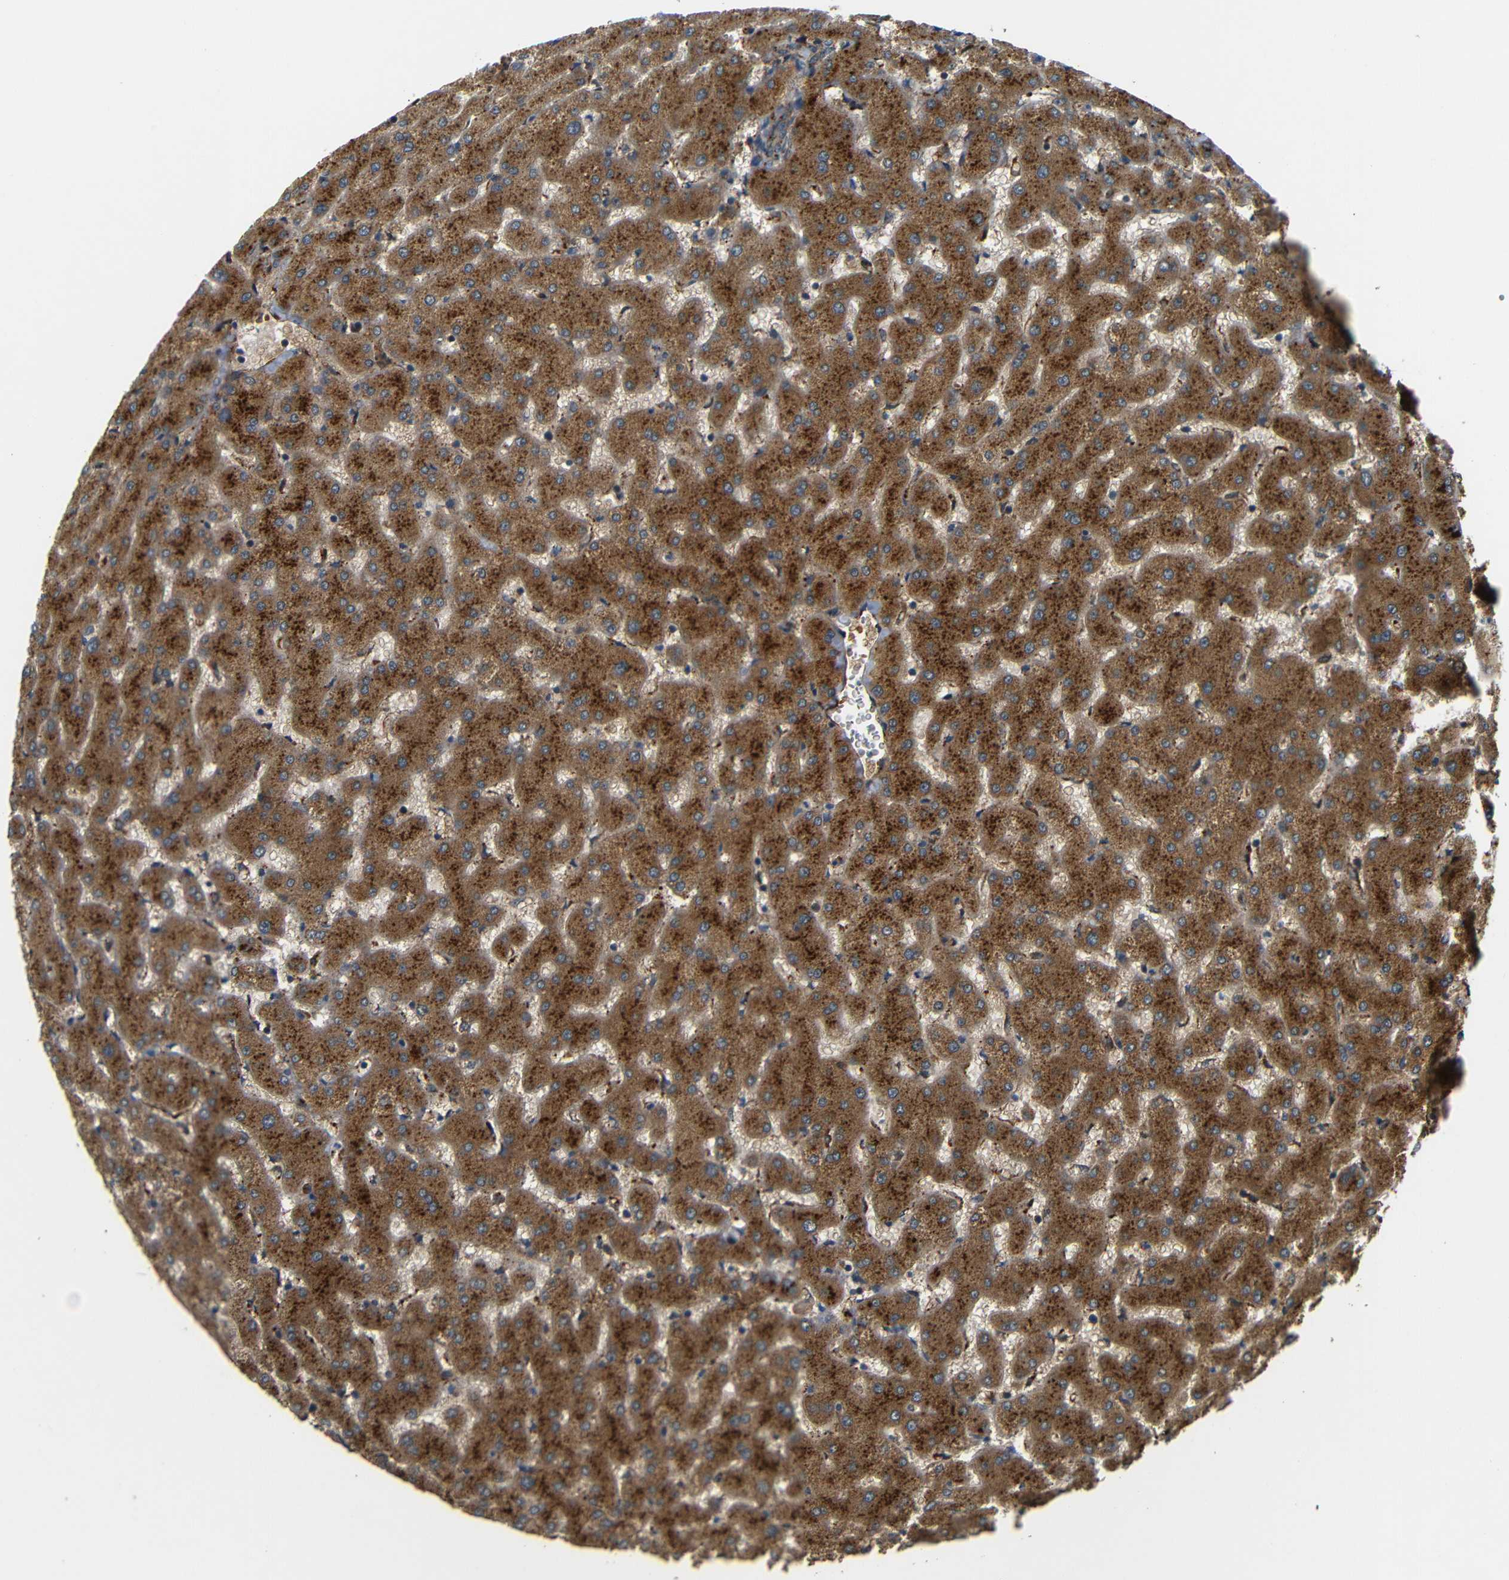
{"staining": {"intensity": "moderate", "quantity": ">75%", "location": "cytoplasmic/membranous"}, "tissue": "liver", "cell_type": "Cholangiocytes", "image_type": "normal", "snomed": [{"axis": "morphology", "description": "Normal tissue, NOS"}, {"axis": "topography", "description": "Liver"}], "caption": "Protein expression analysis of unremarkable liver exhibits moderate cytoplasmic/membranous staining in about >75% of cholangiocytes.", "gene": "ATP7A", "patient": {"sex": "female", "age": 63}}